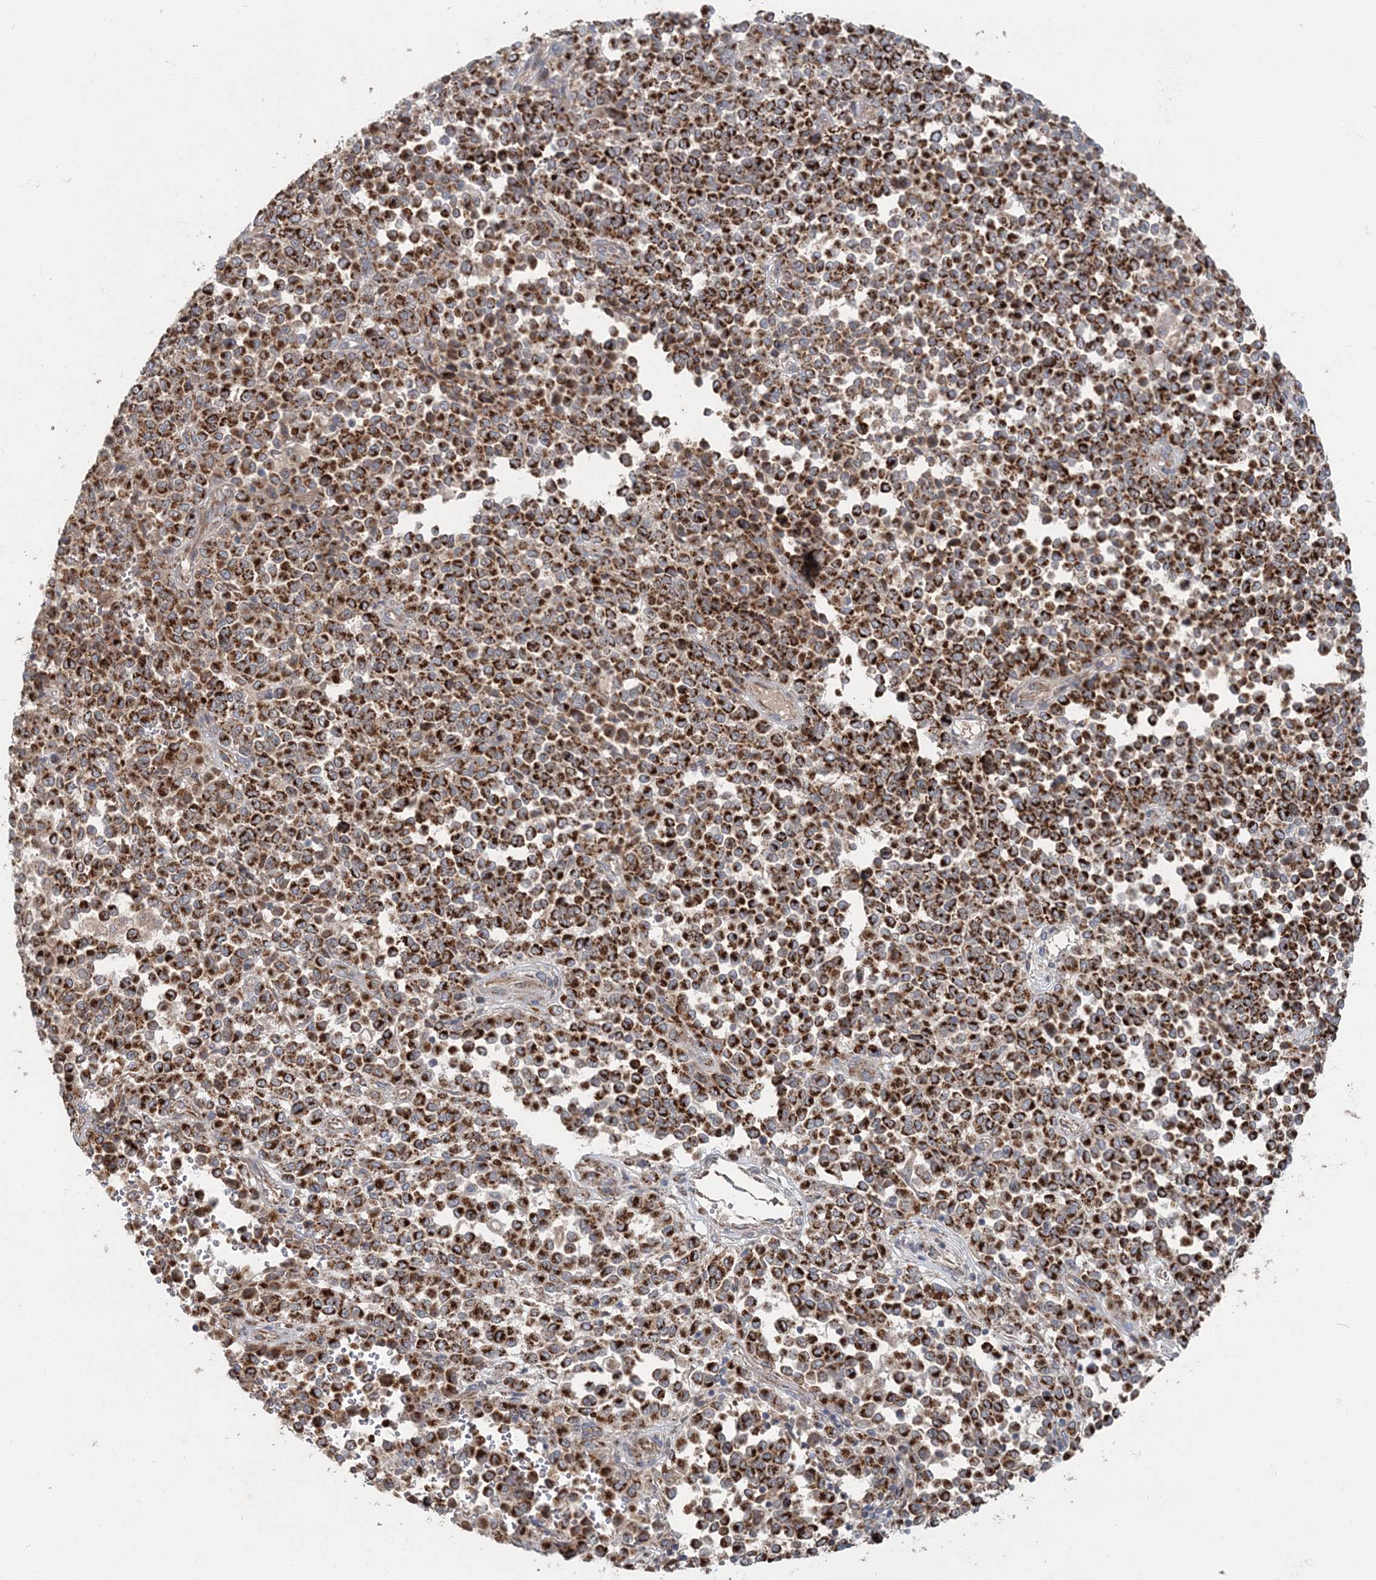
{"staining": {"intensity": "strong", "quantity": ">75%", "location": "cytoplasmic/membranous"}, "tissue": "melanoma", "cell_type": "Tumor cells", "image_type": "cancer", "snomed": [{"axis": "morphology", "description": "Malignant melanoma, Metastatic site"}, {"axis": "topography", "description": "Pancreas"}], "caption": "Tumor cells exhibit high levels of strong cytoplasmic/membranous staining in approximately >75% of cells in melanoma.", "gene": "LRPPRC", "patient": {"sex": "female", "age": 30}}